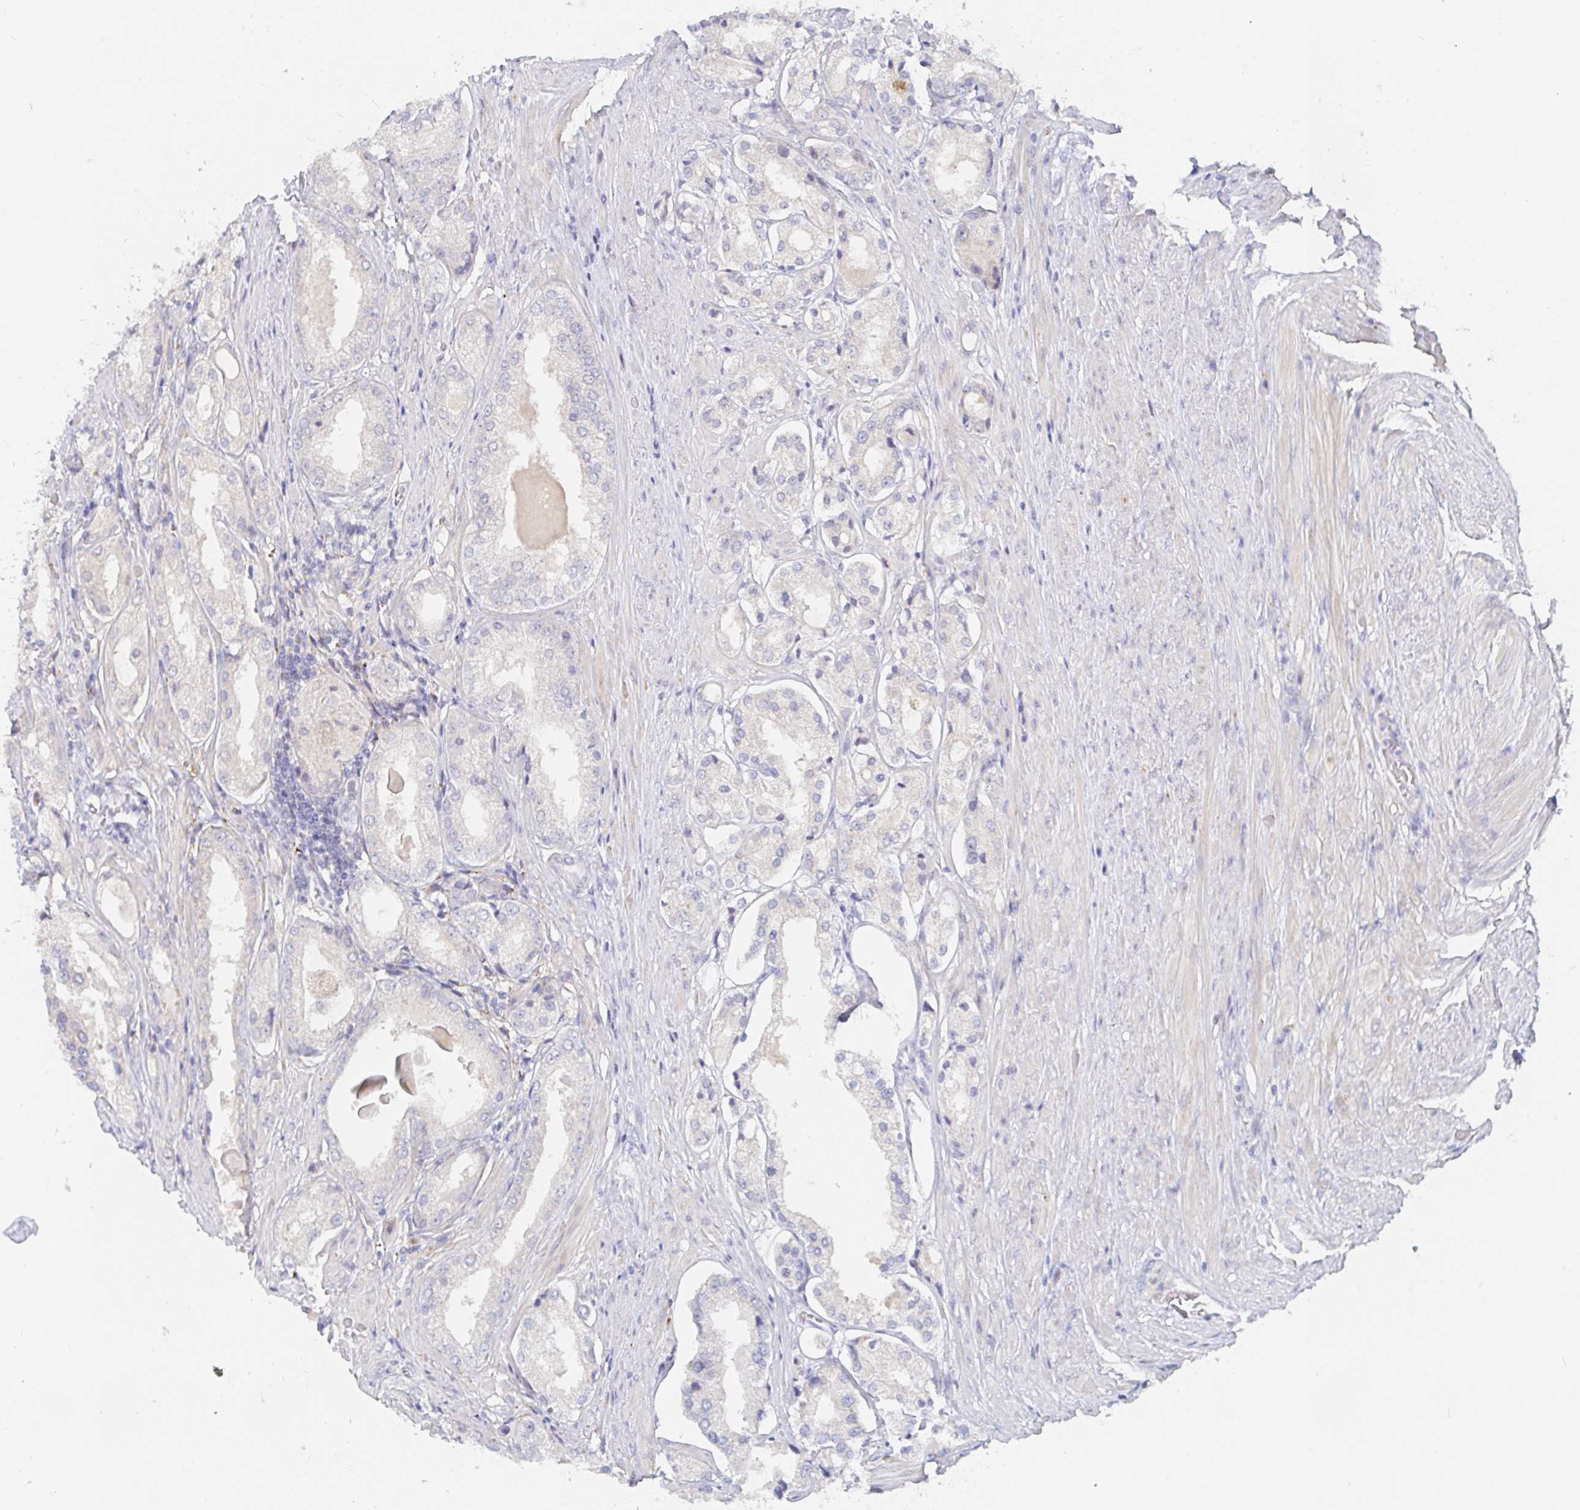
{"staining": {"intensity": "negative", "quantity": "none", "location": "none"}, "tissue": "prostate cancer", "cell_type": "Tumor cells", "image_type": "cancer", "snomed": [{"axis": "morphology", "description": "Adenocarcinoma, Low grade"}, {"axis": "topography", "description": "Prostate"}], "caption": "An immunohistochemistry (IHC) image of prostate adenocarcinoma (low-grade) is shown. There is no staining in tumor cells of prostate adenocarcinoma (low-grade).", "gene": "ZNF430", "patient": {"sex": "male", "age": 68}}